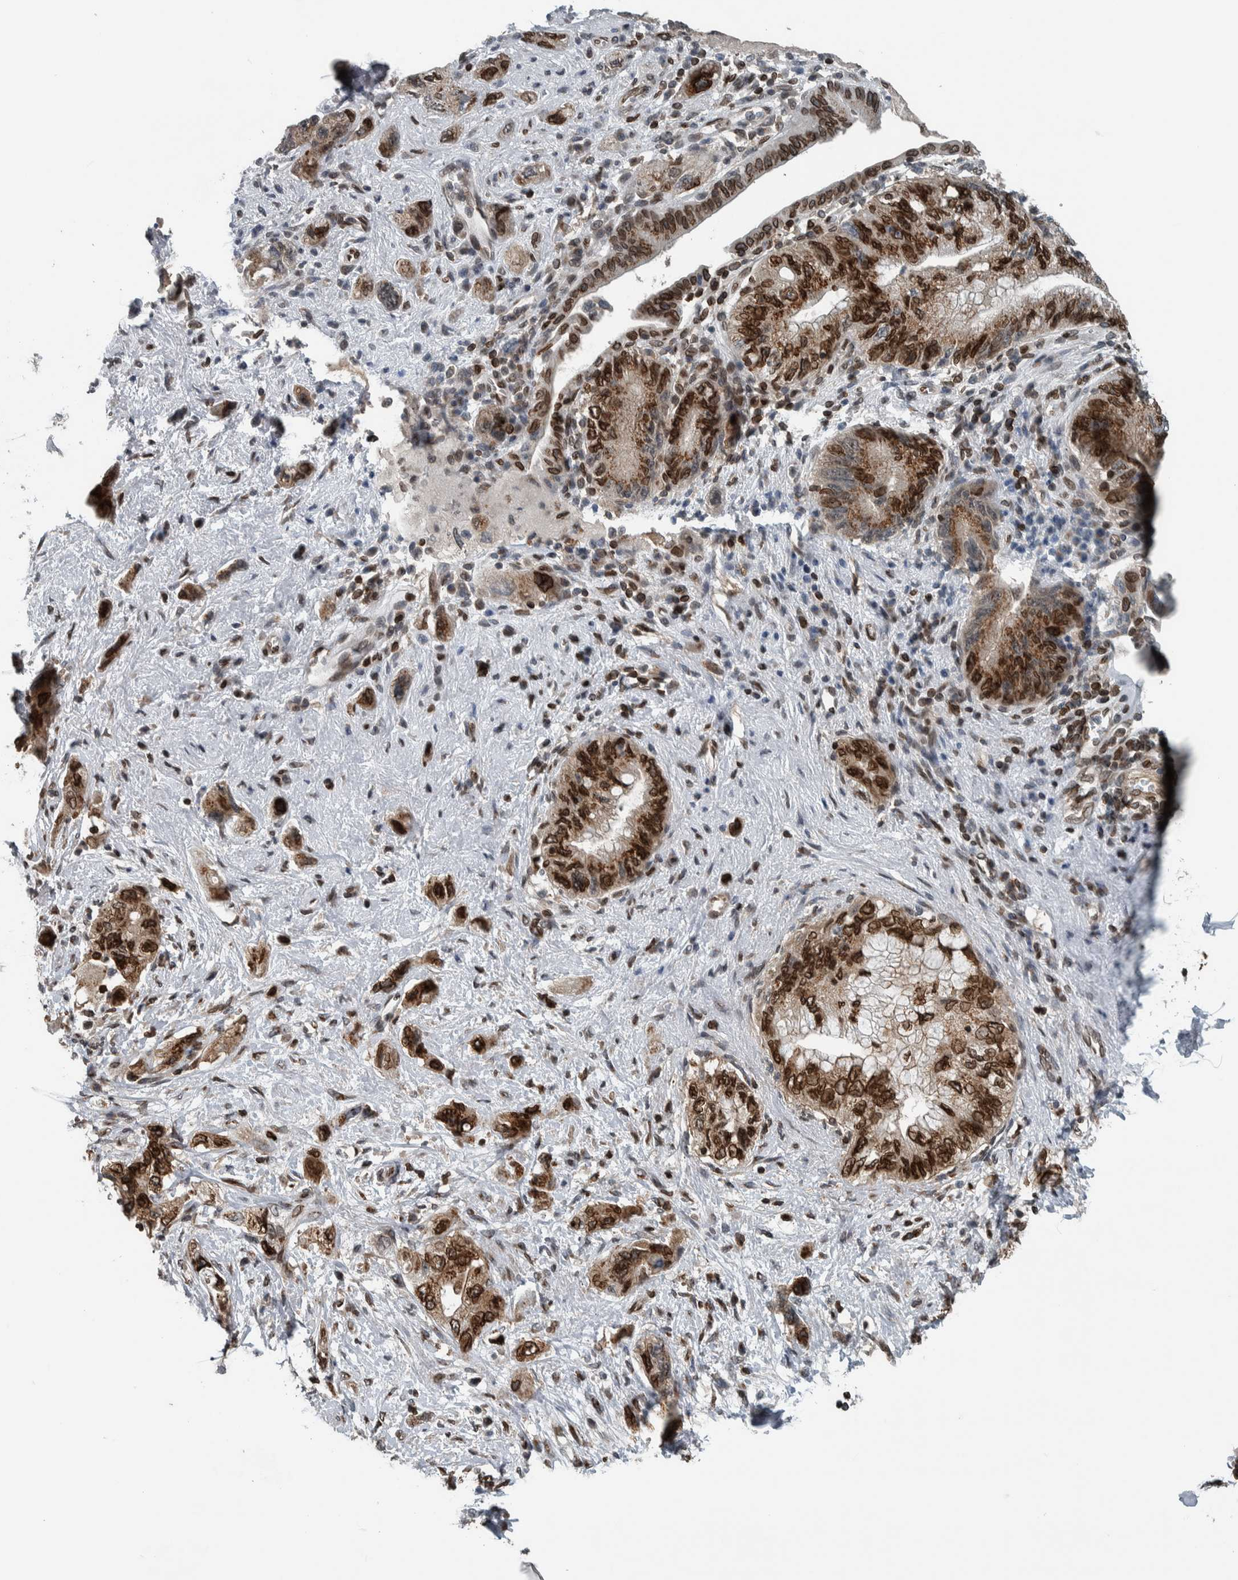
{"staining": {"intensity": "strong", "quantity": ">75%", "location": "cytoplasmic/membranous,nuclear"}, "tissue": "pancreatic cancer", "cell_type": "Tumor cells", "image_type": "cancer", "snomed": [{"axis": "morphology", "description": "Adenocarcinoma, NOS"}, {"axis": "topography", "description": "Pancreas"}], "caption": "Protein analysis of pancreatic cancer tissue demonstrates strong cytoplasmic/membranous and nuclear expression in about >75% of tumor cells.", "gene": "FAM135B", "patient": {"sex": "female", "age": 73}}